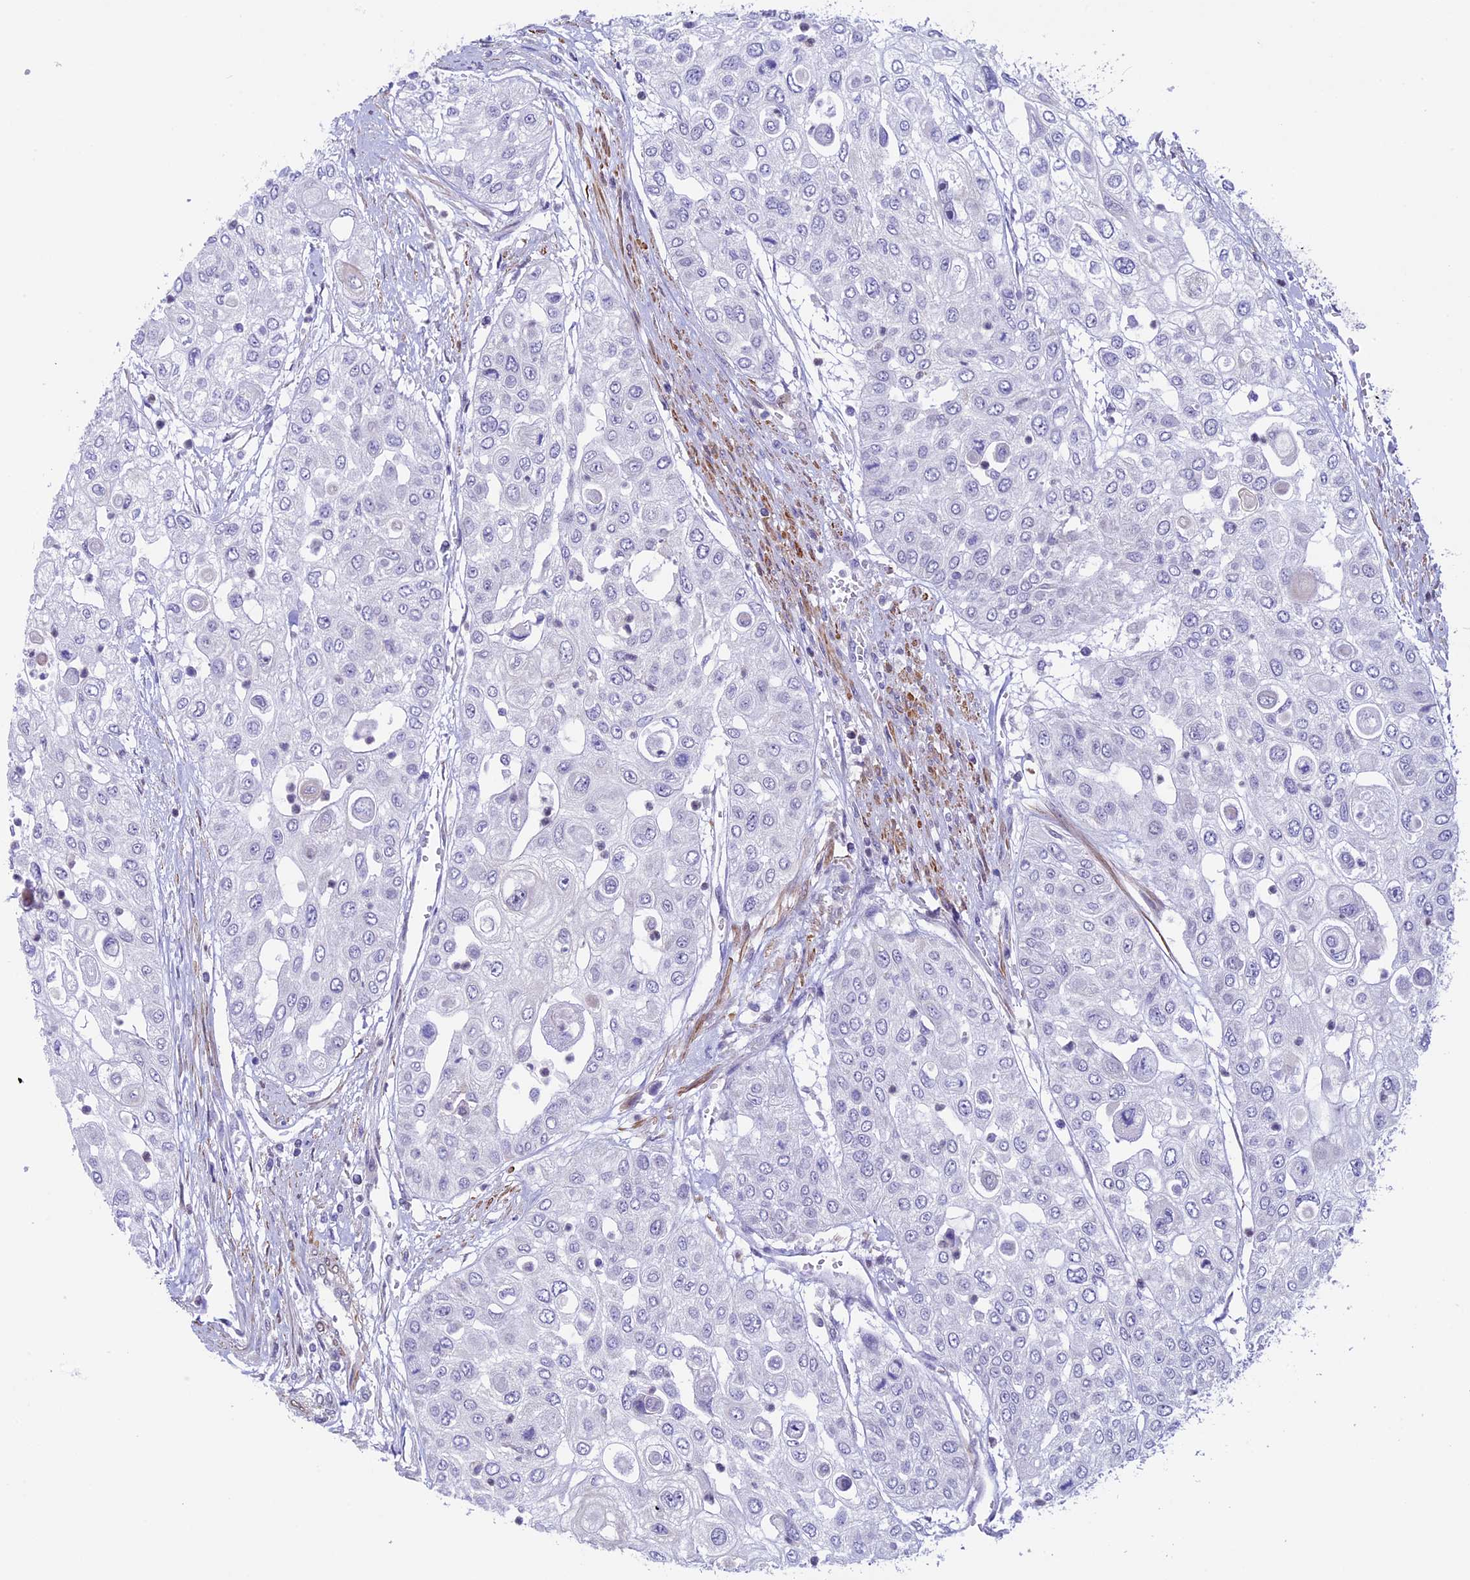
{"staining": {"intensity": "negative", "quantity": "none", "location": "none"}, "tissue": "urothelial cancer", "cell_type": "Tumor cells", "image_type": "cancer", "snomed": [{"axis": "morphology", "description": "Urothelial carcinoma, High grade"}, {"axis": "topography", "description": "Urinary bladder"}], "caption": "Immunohistochemistry of human urothelial cancer reveals no expression in tumor cells.", "gene": "IGSF6", "patient": {"sex": "female", "age": 79}}